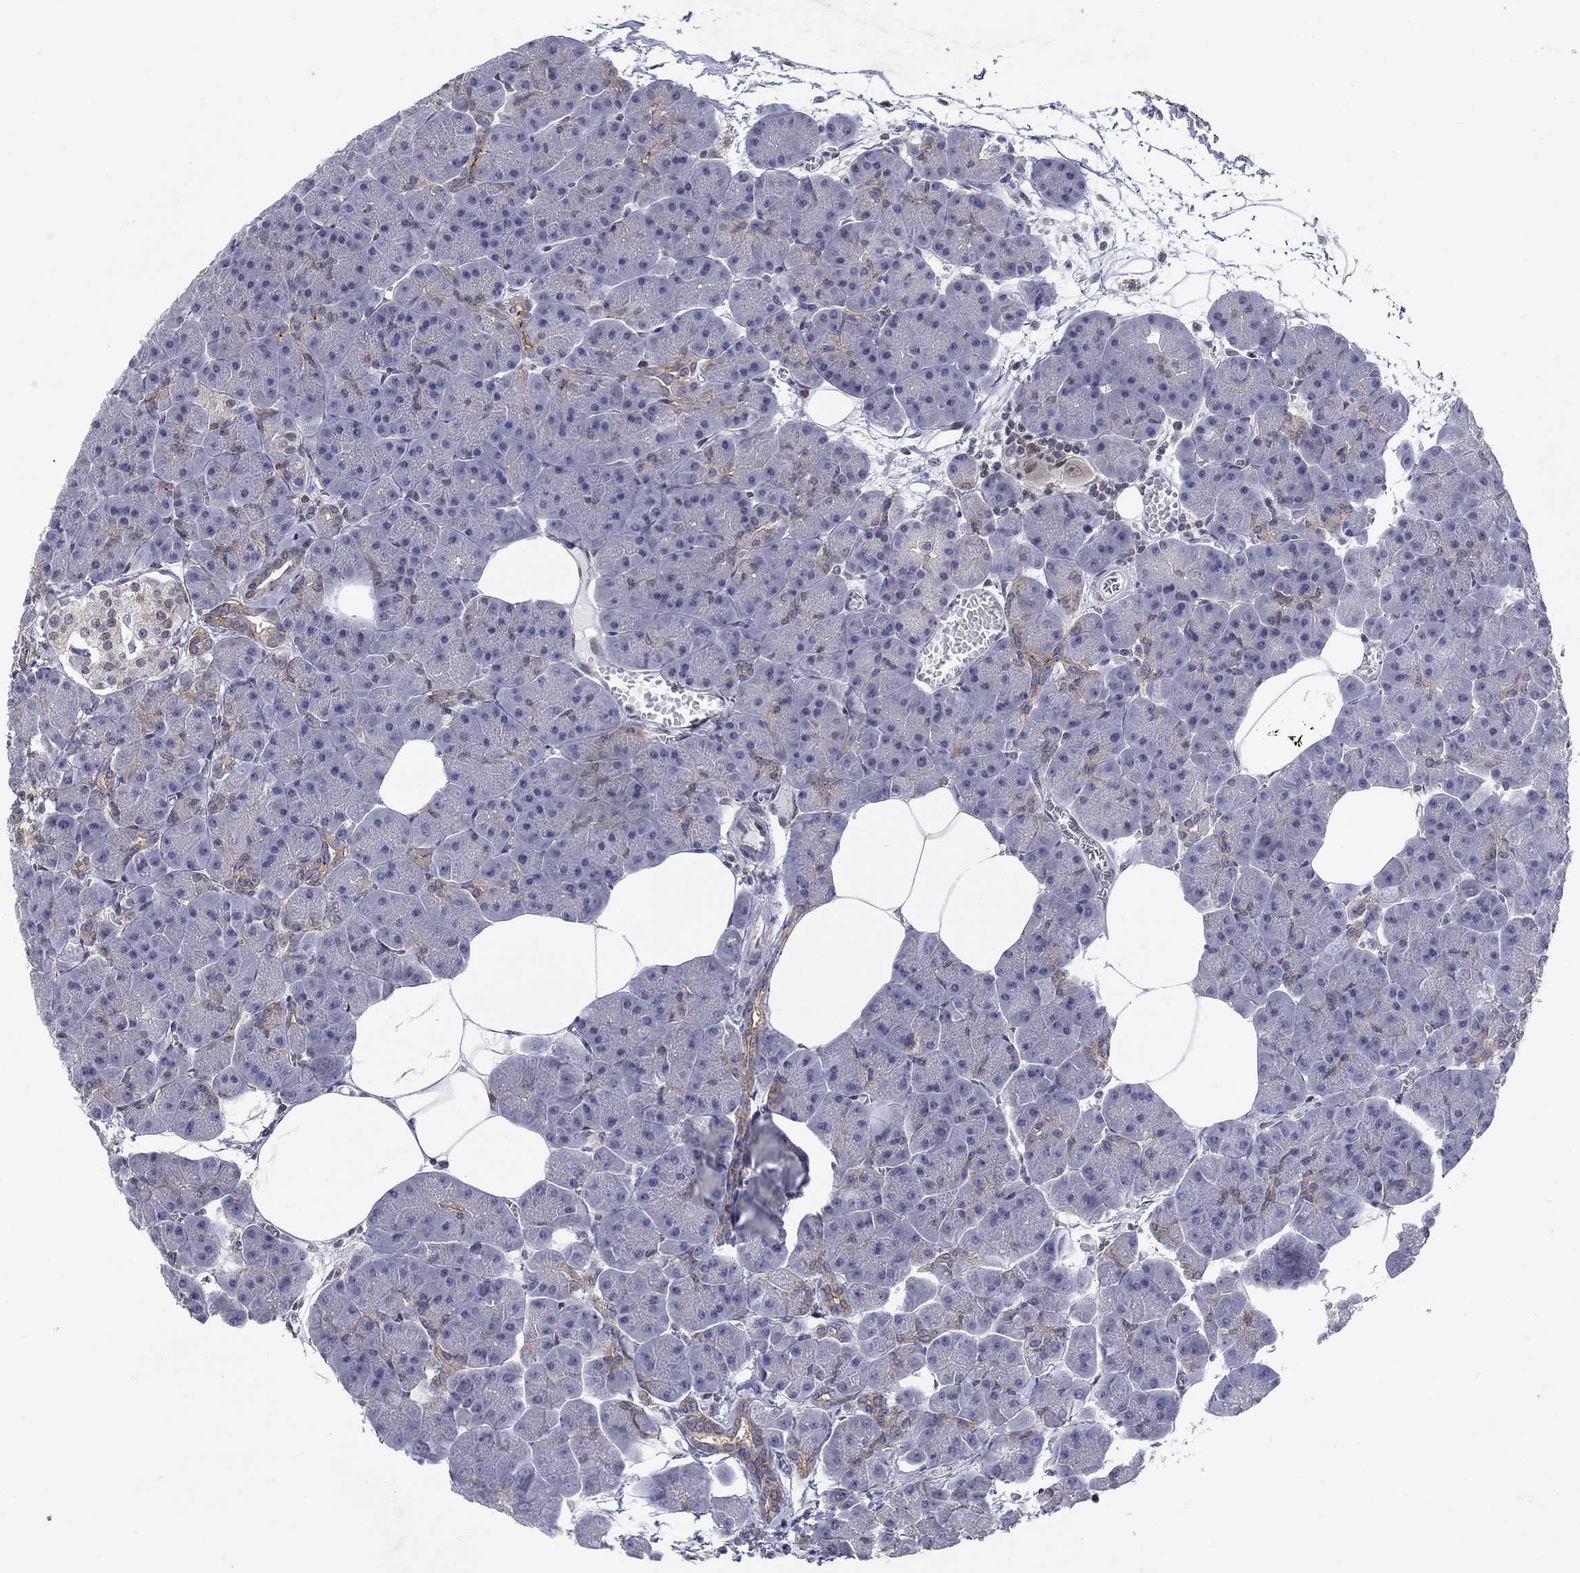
{"staining": {"intensity": "negative", "quantity": "none", "location": "none"}, "tissue": "pancreas", "cell_type": "Exocrine glandular cells", "image_type": "normal", "snomed": [{"axis": "morphology", "description": "Normal tissue, NOS"}, {"axis": "topography", "description": "Adipose tissue"}, {"axis": "topography", "description": "Pancreas"}, {"axis": "topography", "description": "Peripheral nerve tissue"}], "caption": "Immunohistochemical staining of benign human pancreas demonstrates no significant expression in exocrine glandular cells.", "gene": "CENPE", "patient": {"sex": "female", "age": 58}}